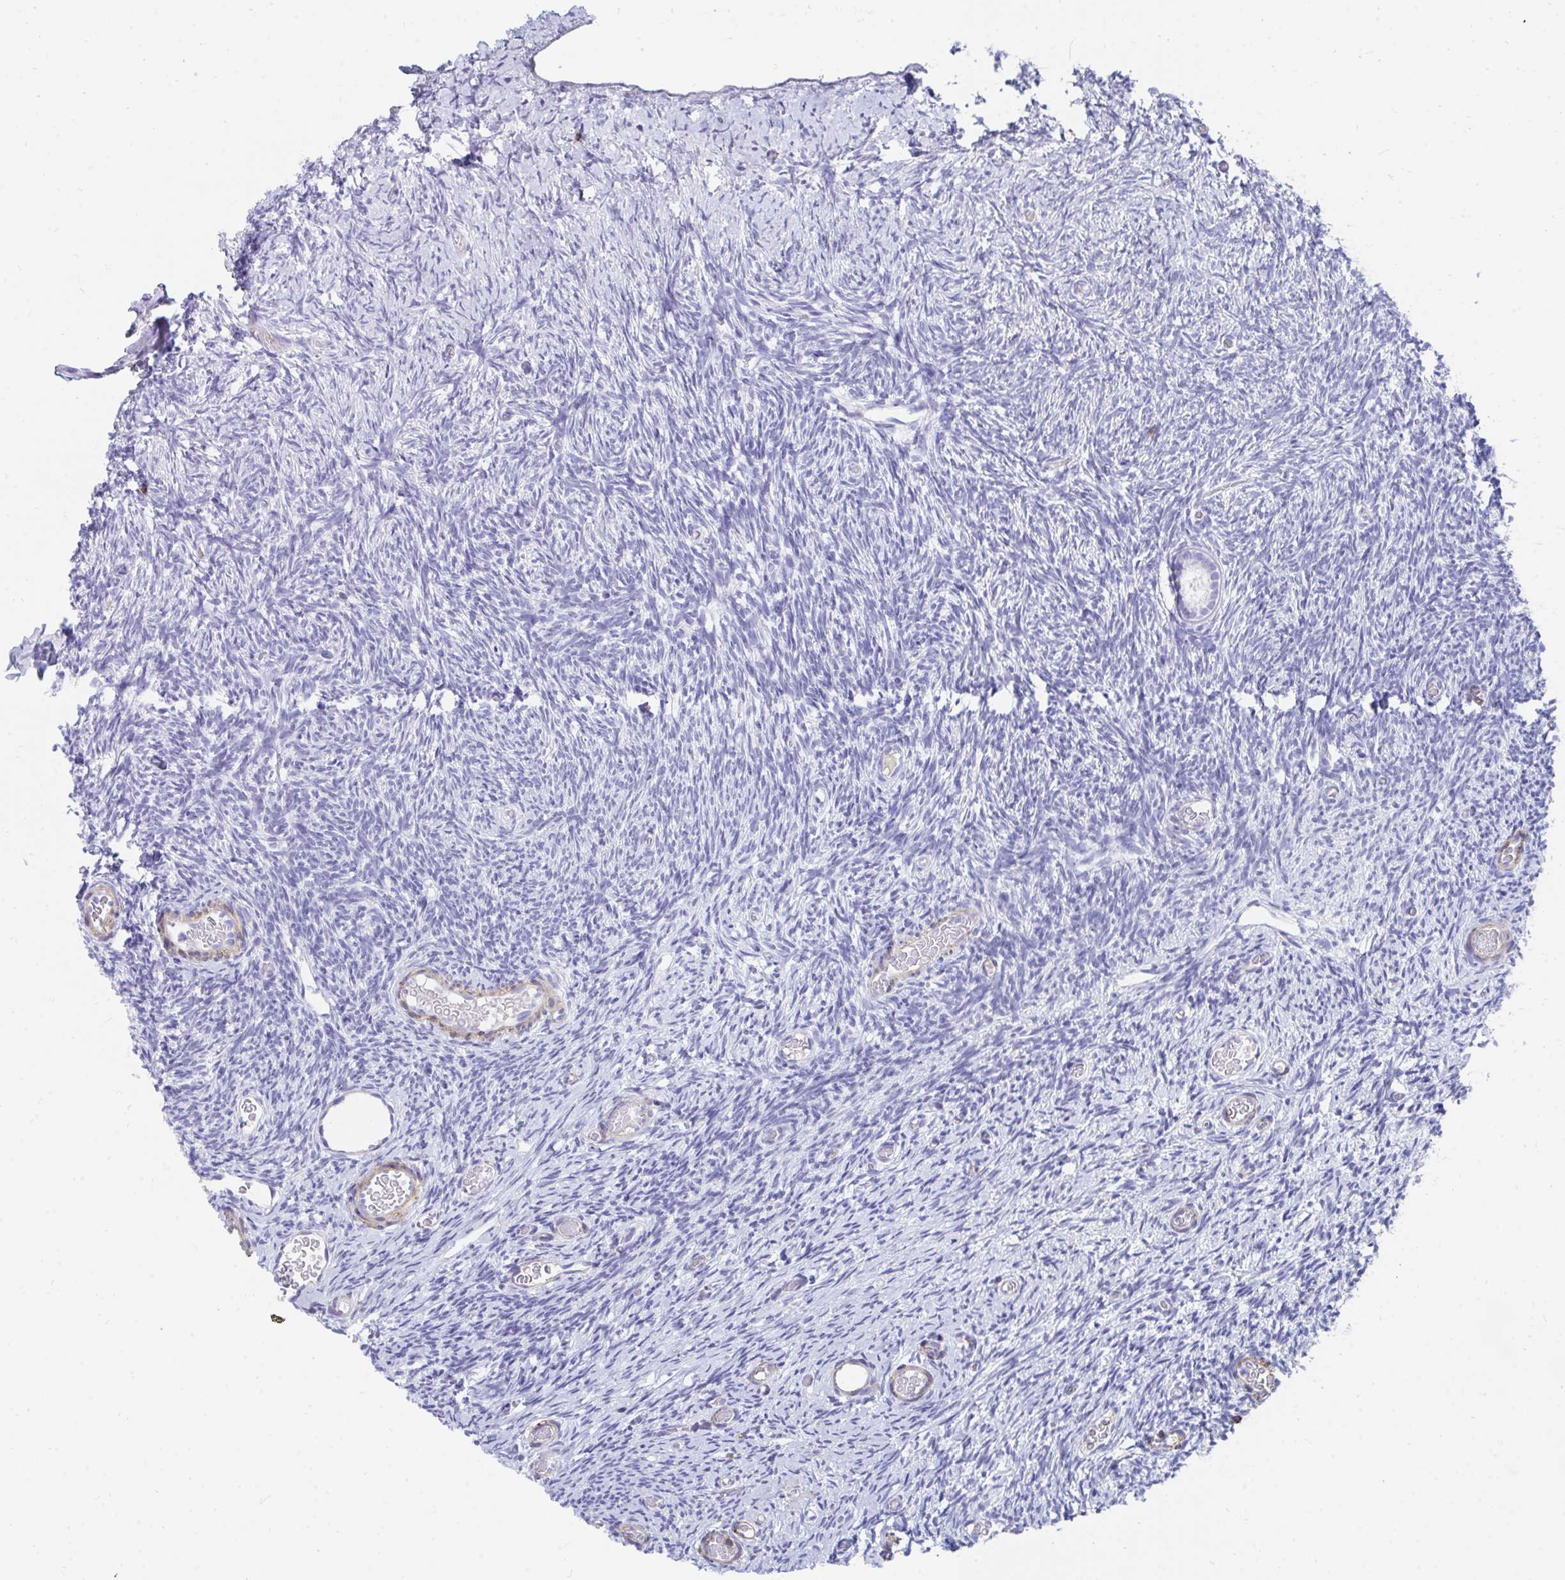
{"staining": {"intensity": "negative", "quantity": "none", "location": "none"}, "tissue": "ovary", "cell_type": "Follicle cells", "image_type": "normal", "snomed": [{"axis": "morphology", "description": "Normal tissue, NOS"}, {"axis": "topography", "description": "Ovary"}], "caption": "Follicle cells show no significant staining in normal ovary. (DAB IHC with hematoxylin counter stain).", "gene": "CD7", "patient": {"sex": "female", "age": 39}}